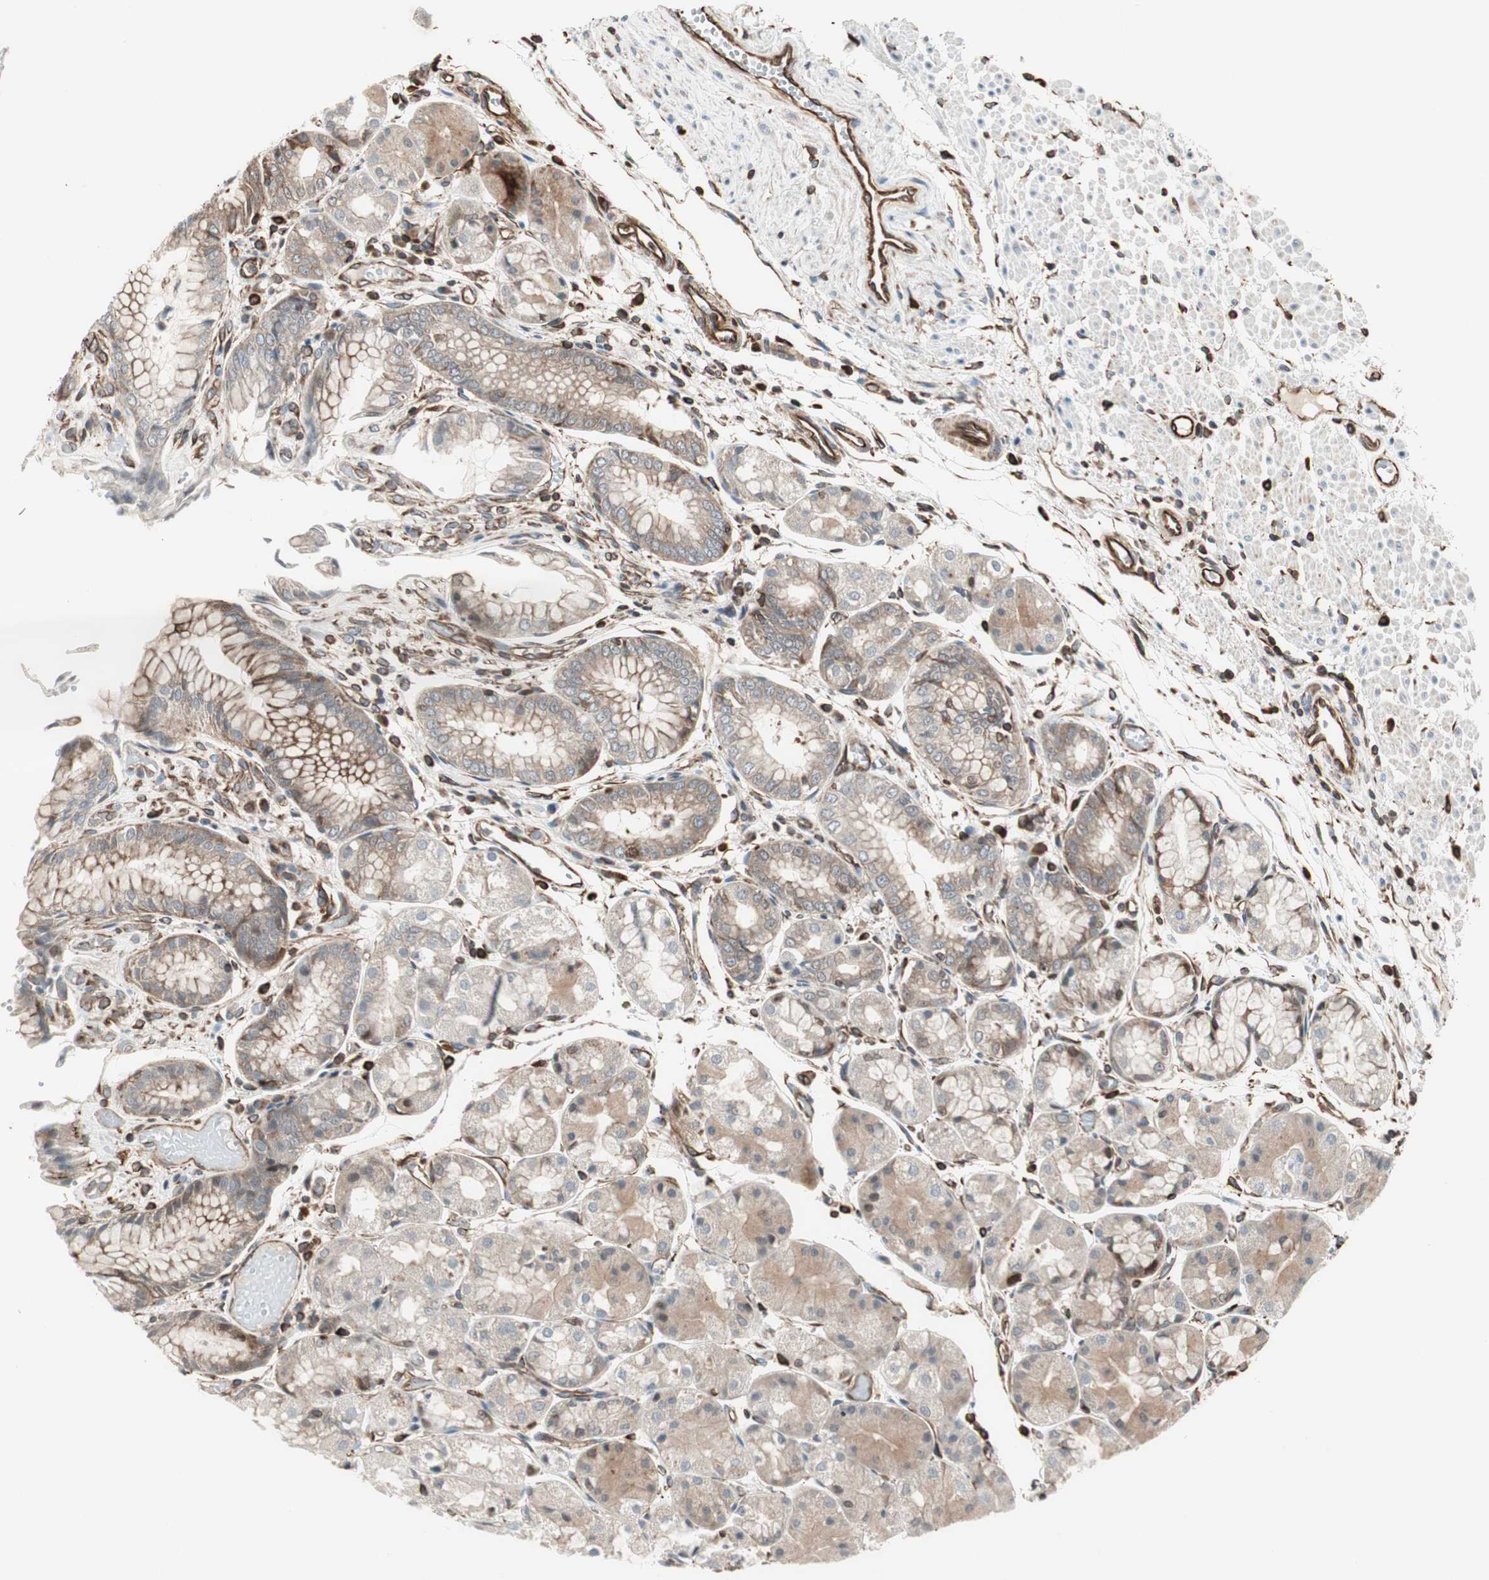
{"staining": {"intensity": "moderate", "quantity": "25%-75%", "location": "cytoplasmic/membranous"}, "tissue": "stomach", "cell_type": "Glandular cells", "image_type": "normal", "snomed": [{"axis": "morphology", "description": "Normal tissue, NOS"}, {"axis": "topography", "description": "Stomach, upper"}], "caption": "Moderate cytoplasmic/membranous staining for a protein is appreciated in approximately 25%-75% of glandular cells of benign stomach using immunohistochemistry (IHC).", "gene": "MAD2L2", "patient": {"sex": "male", "age": 72}}